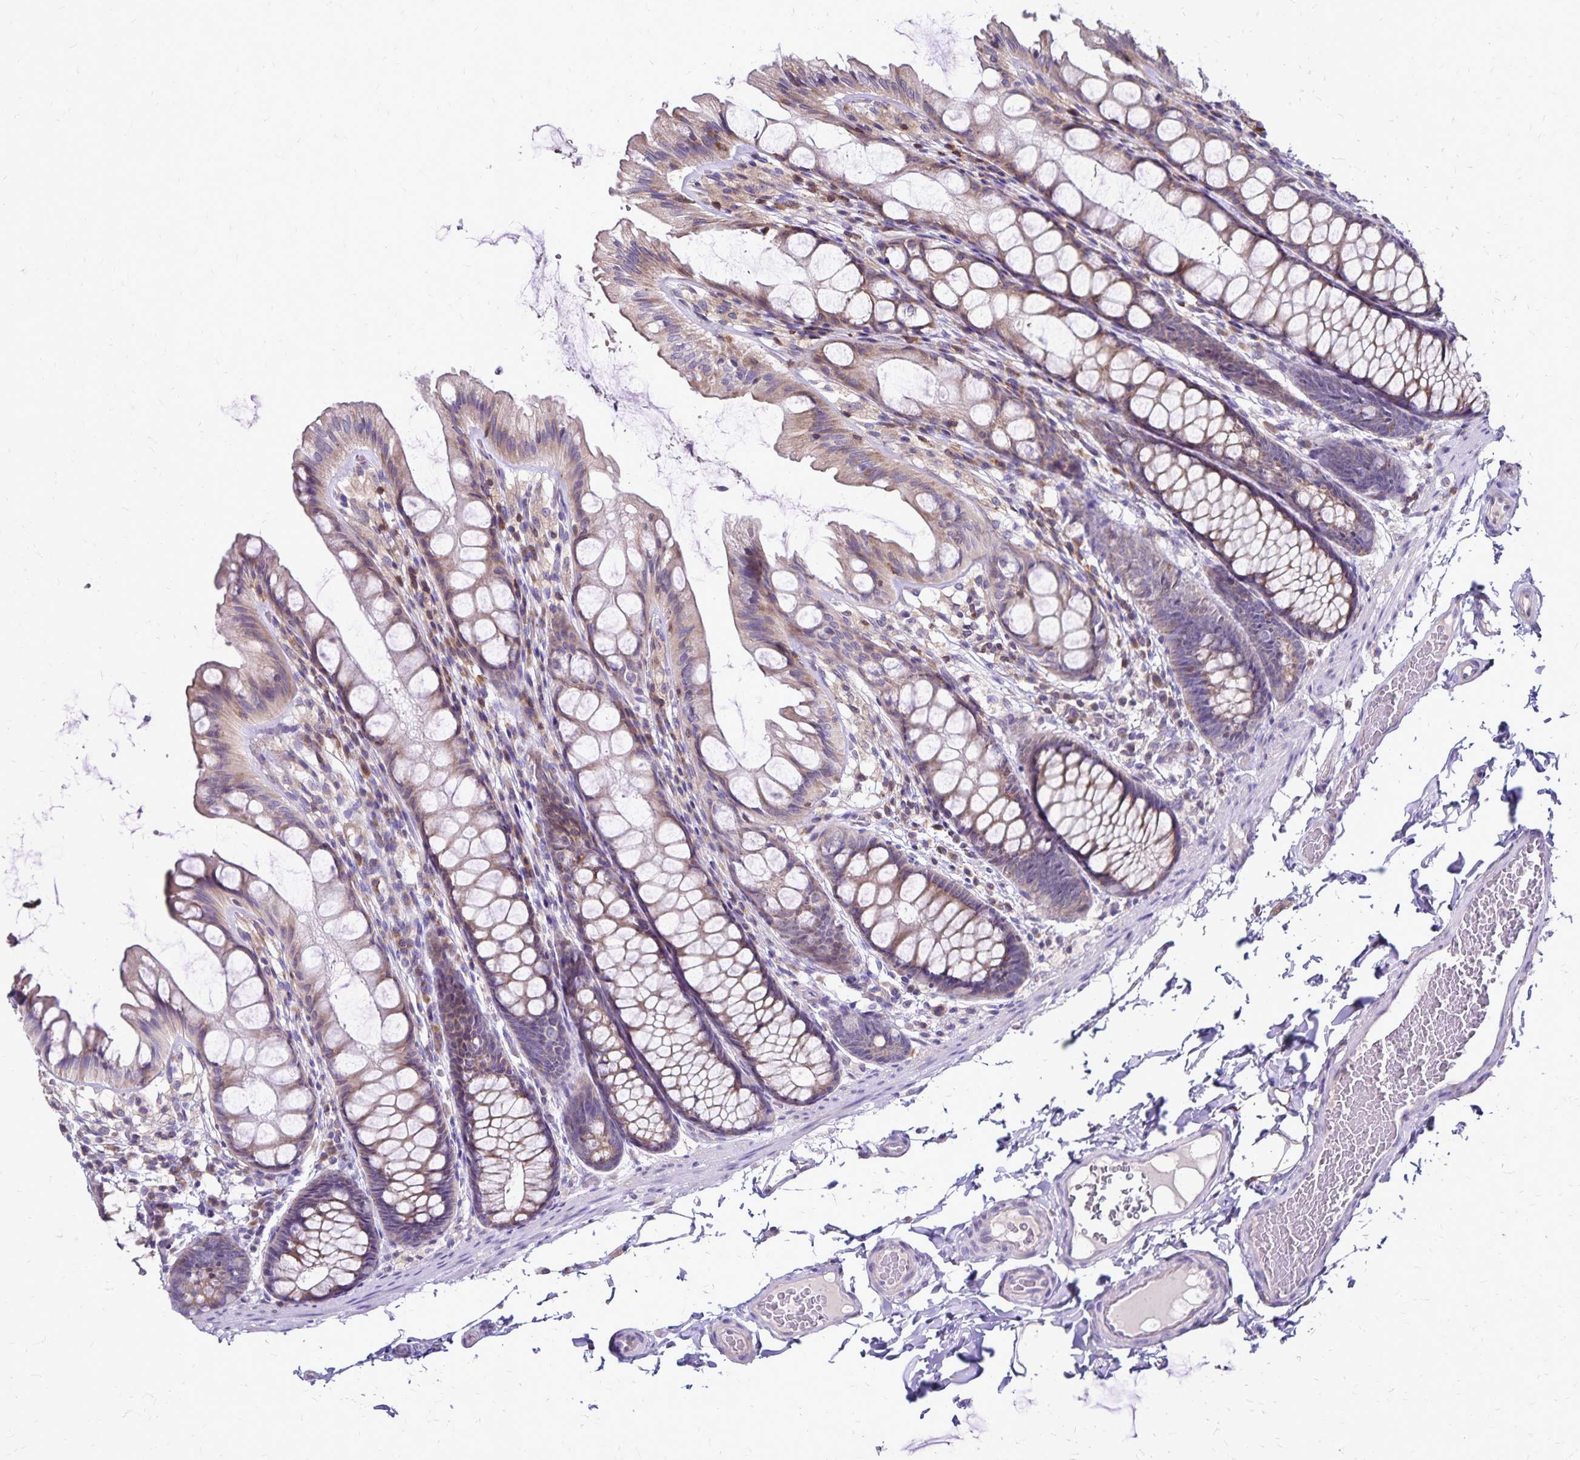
{"staining": {"intensity": "moderate", "quantity": "<25%", "location": "cytoplasmic/membranous"}, "tissue": "colon", "cell_type": "Endothelial cells", "image_type": "normal", "snomed": [{"axis": "morphology", "description": "Normal tissue, NOS"}, {"axis": "topography", "description": "Colon"}], "caption": "Brown immunohistochemical staining in benign colon shows moderate cytoplasmic/membranous expression in about <25% of endothelial cells. (IHC, brightfield microscopy, high magnification).", "gene": "NAGPA", "patient": {"sex": "male", "age": 47}}